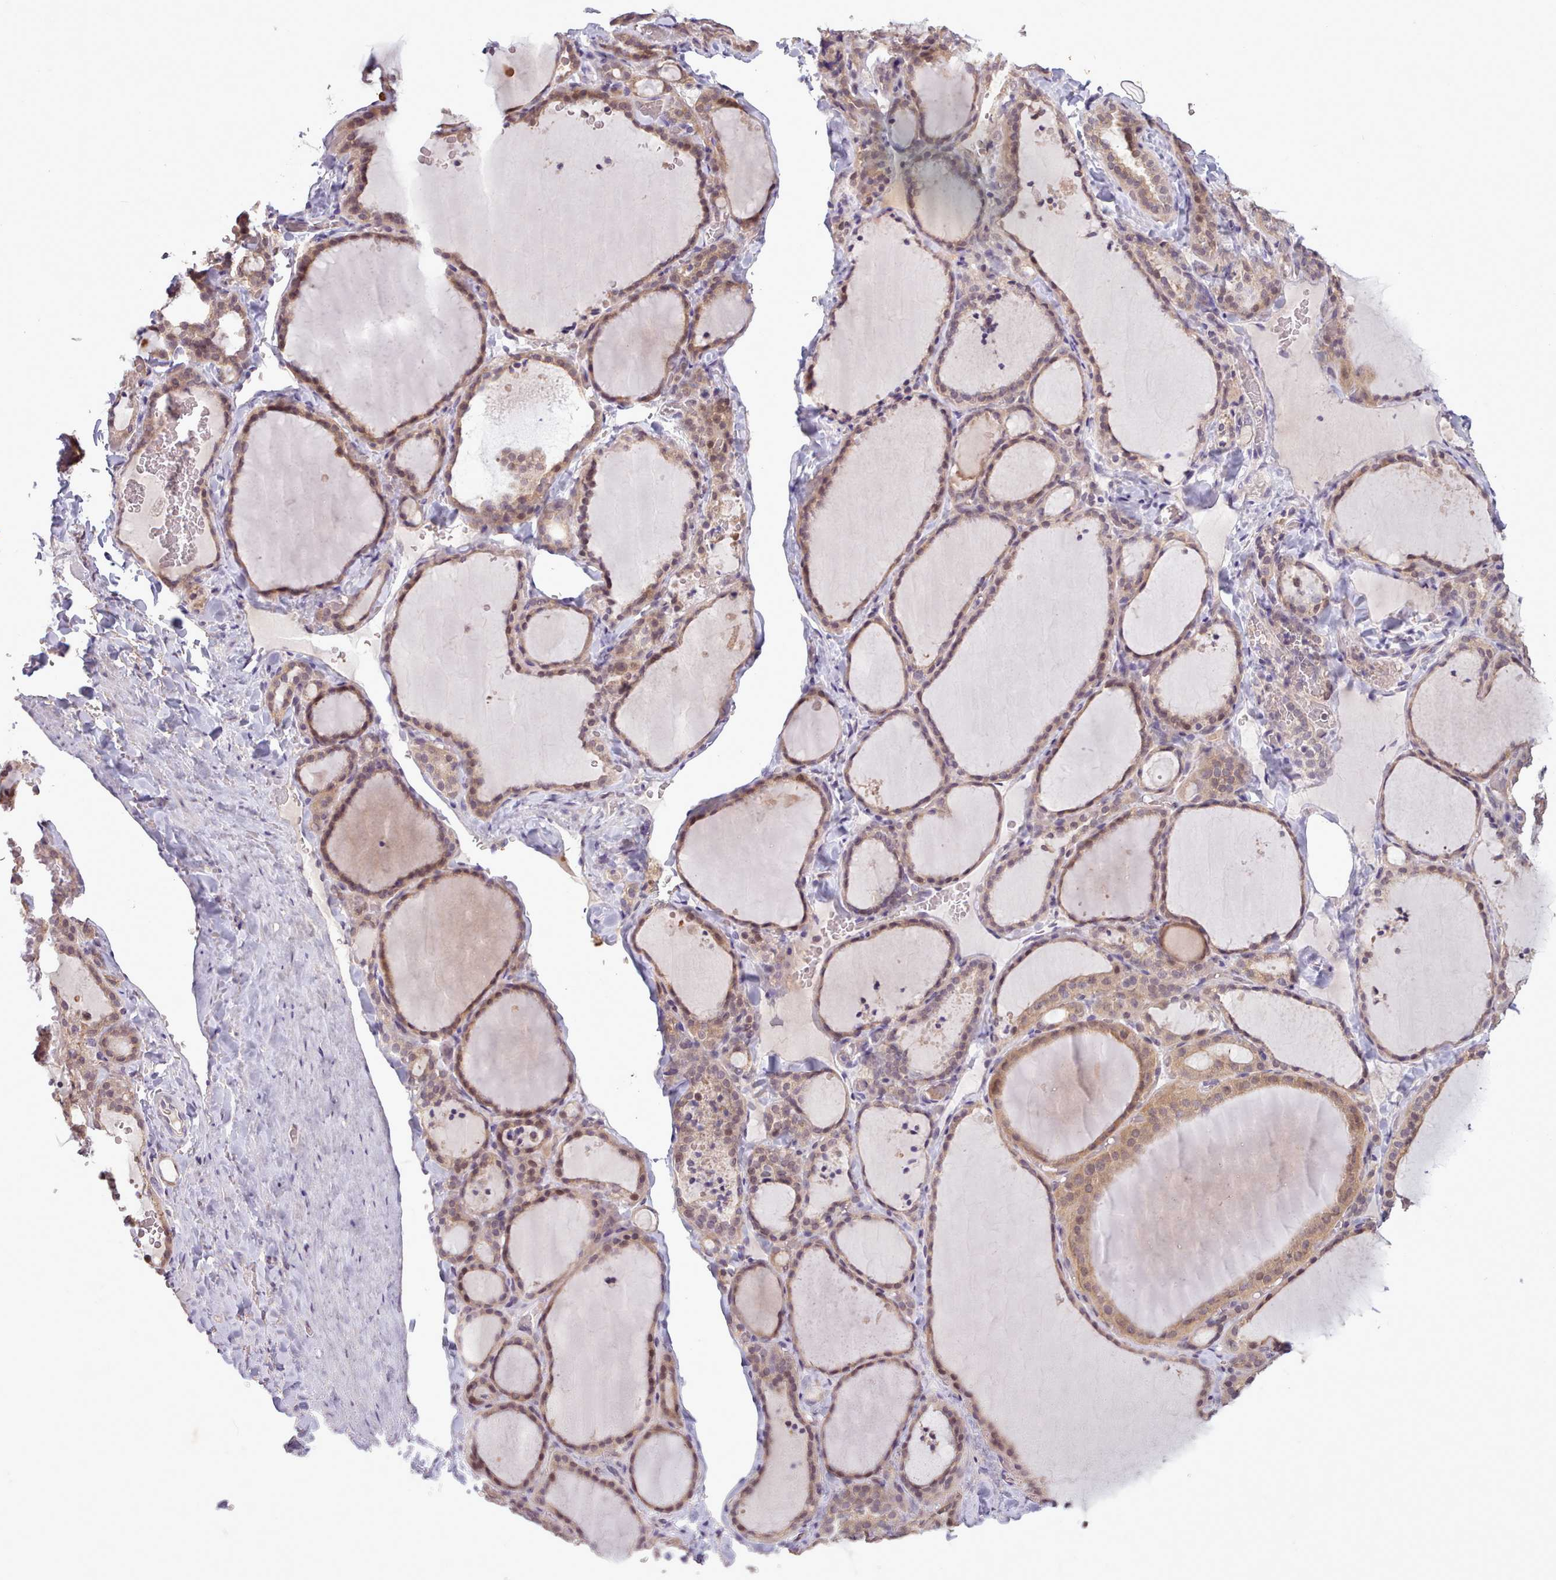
{"staining": {"intensity": "moderate", "quantity": ">75%", "location": "cytoplasmic/membranous,nuclear"}, "tissue": "thyroid gland", "cell_type": "Glandular cells", "image_type": "normal", "snomed": [{"axis": "morphology", "description": "Normal tissue, NOS"}, {"axis": "topography", "description": "Thyroid gland"}], "caption": "Moderate cytoplasmic/membranous,nuclear staining is appreciated in approximately >75% of glandular cells in benign thyroid gland.", "gene": "NMRK1", "patient": {"sex": "female", "age": 22}}